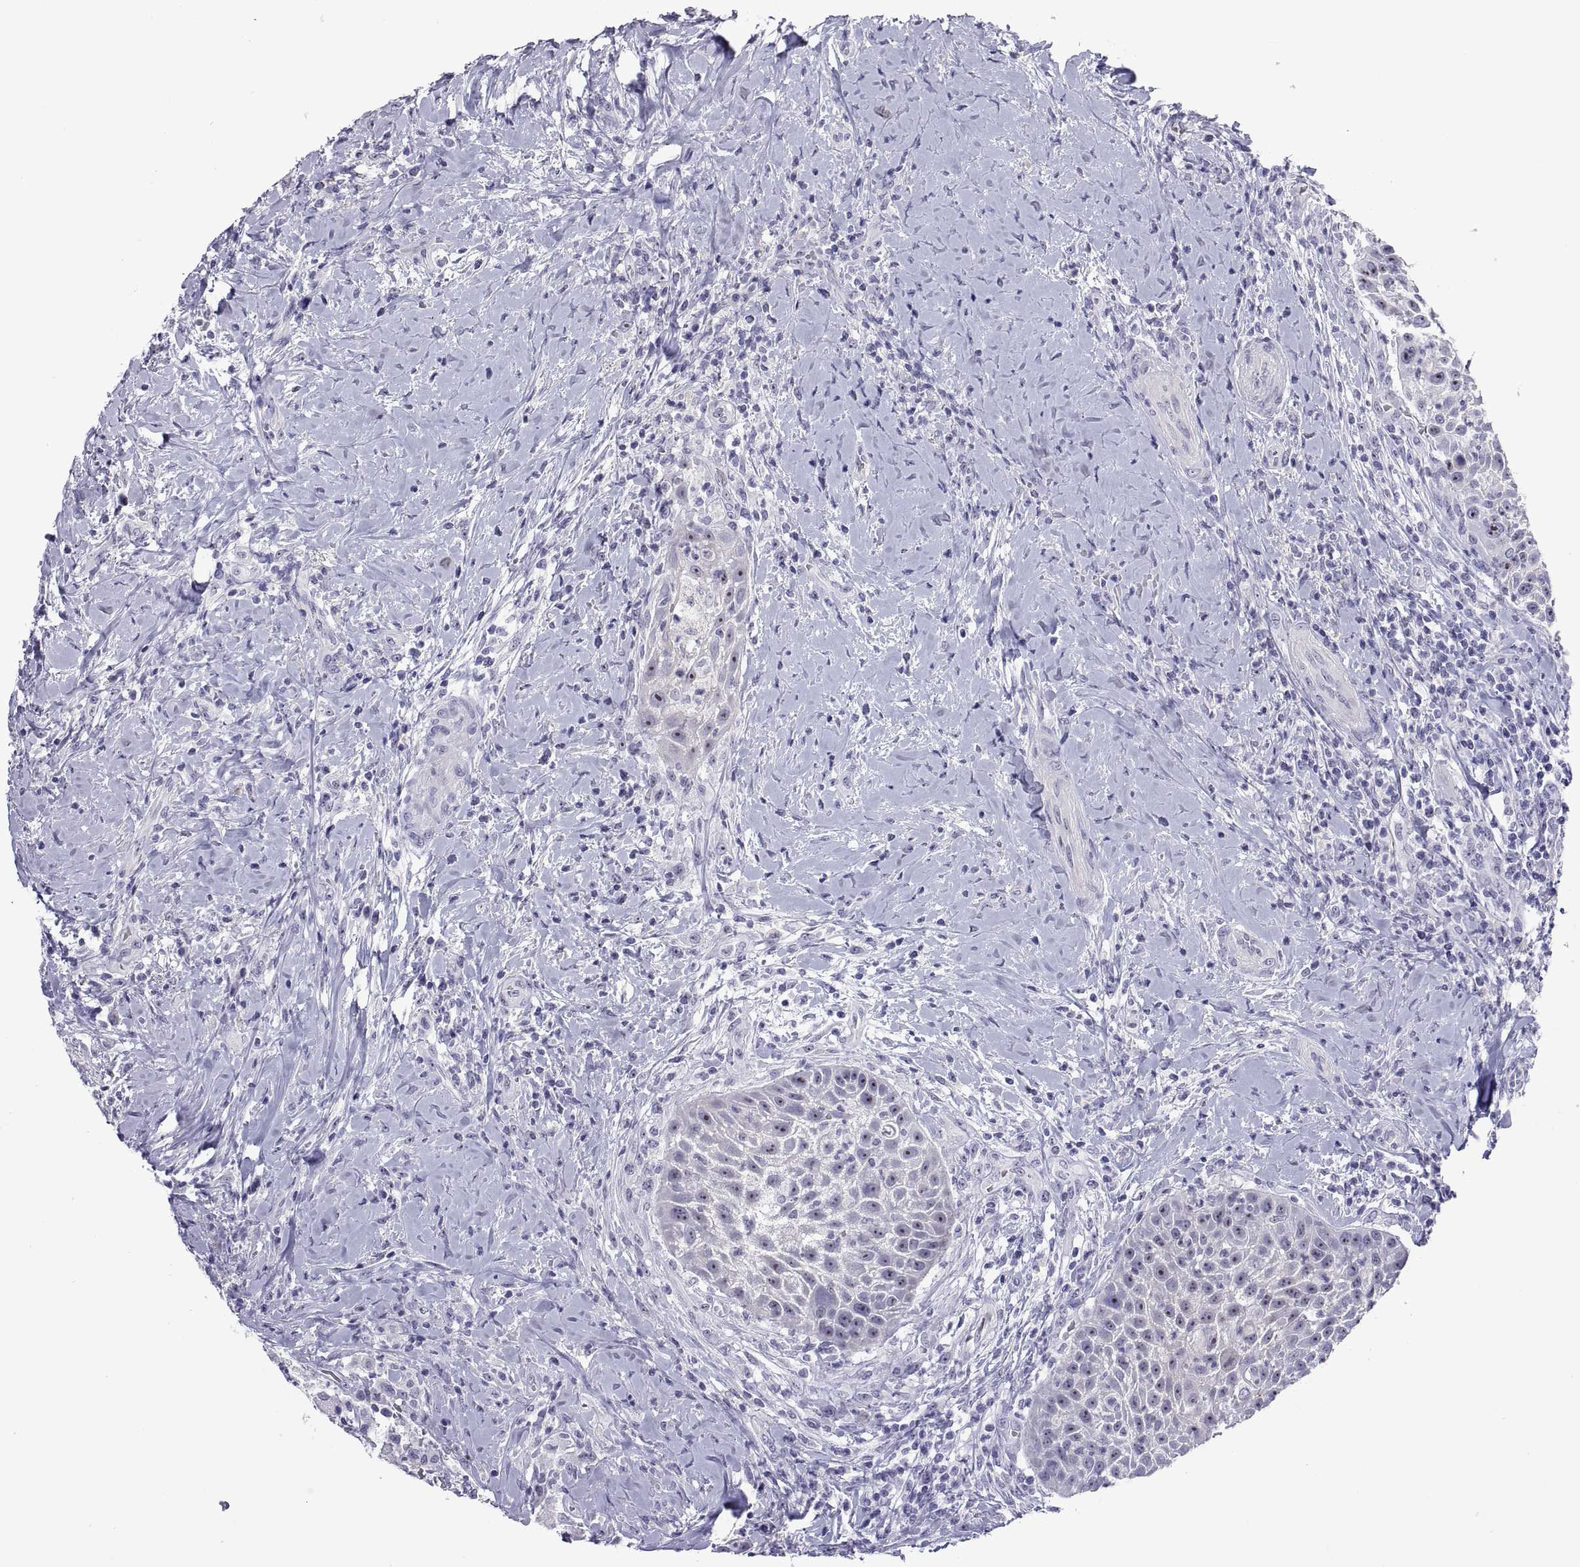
{"staining": {"intensity": "moderate", "quantity": "25%-75%", "location": "nuclear"}, "tissue": "head and neck cancer", "cell_type": "Tumor cells", "image_type": "cancer", "snomed": [{"axis": "morphology", "description": "Squamous cell carcinoma, NOS"}, {"axis": "topography", "description": "Head-Neck"}], "caption": "An image of head and neck cancer (squamous cell carcinoma) stained for a protein displays moderate nuclear brown staining in tumor cells.", "gene": "VSX2", "patient": {"sex": "male", "age": 69}}